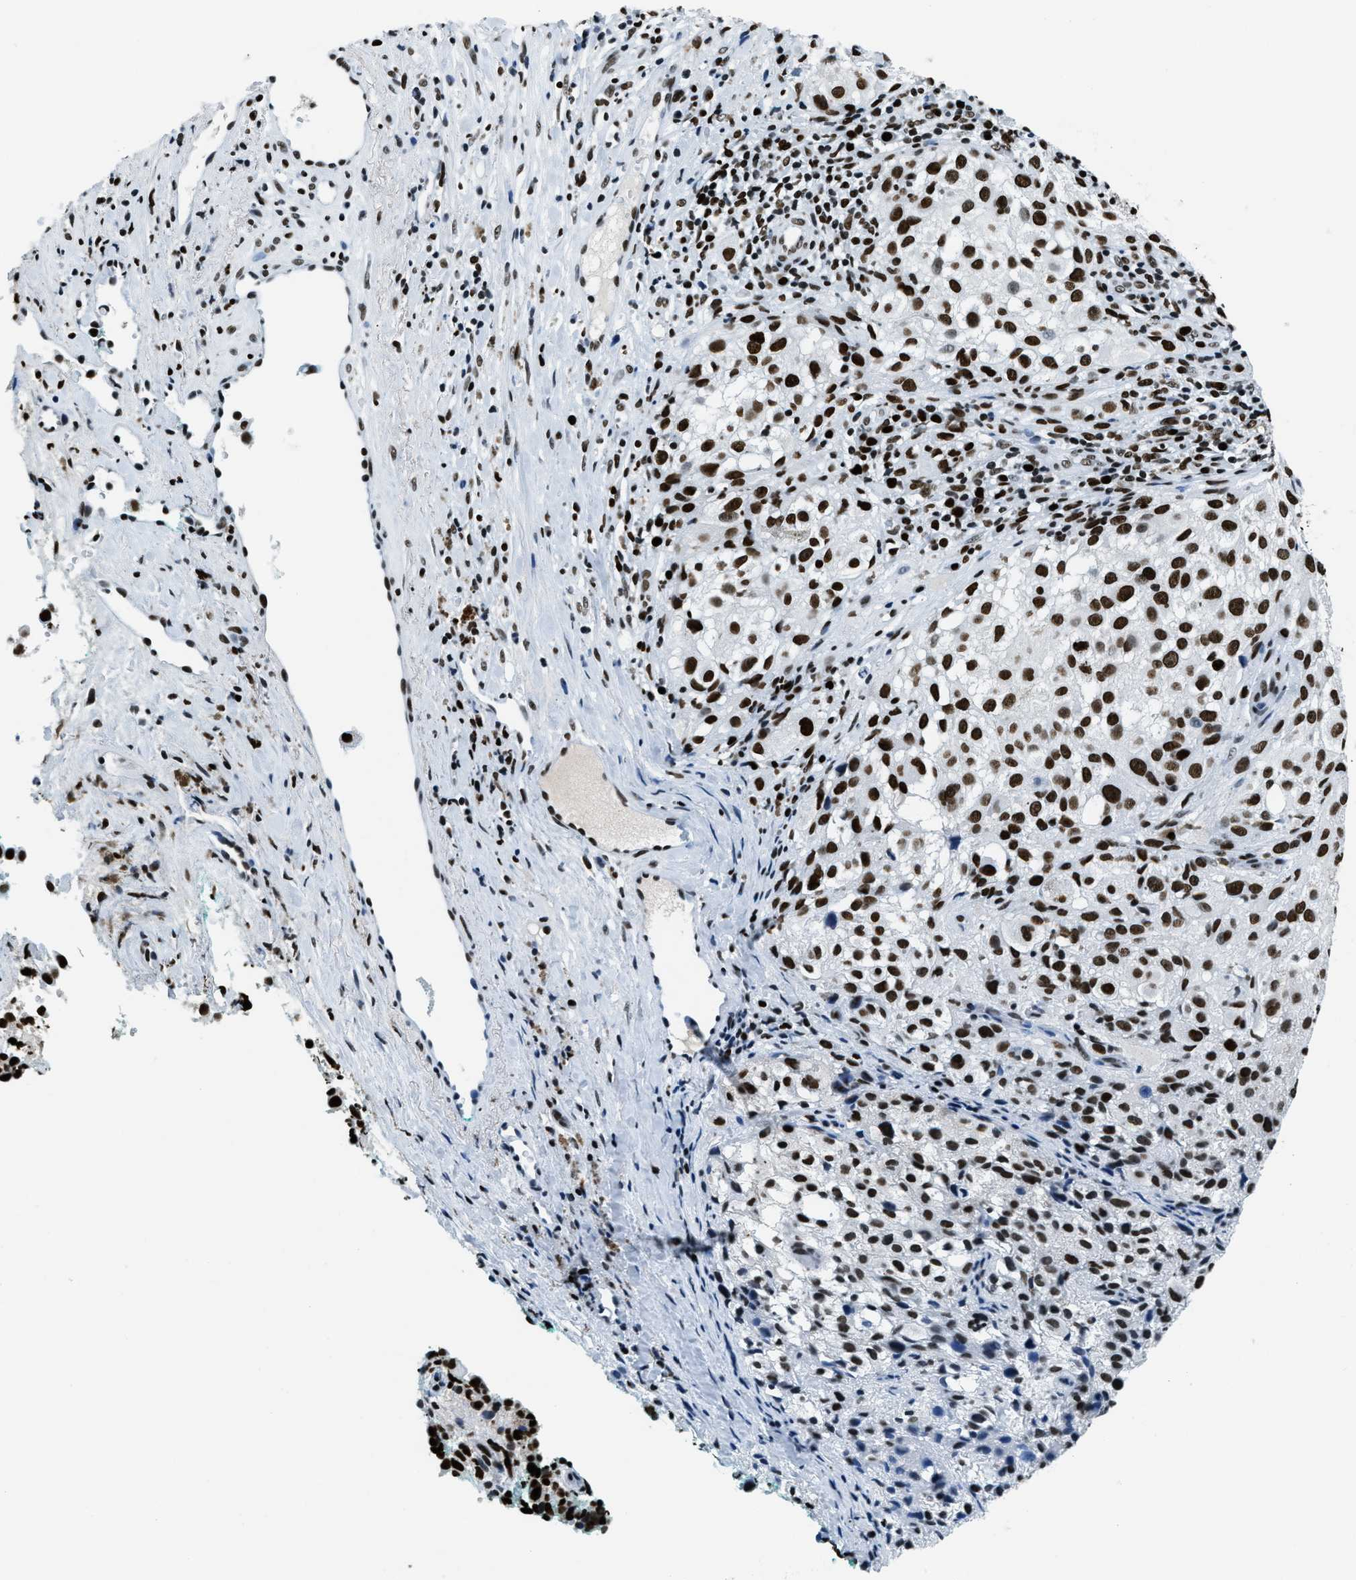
{"staining": {"intensity": "strong", "quantity": ">75%", "location": "nuclear"}, "tissue": "melanoma", "cell_type": "Tumor cells", "image_type": "cancer", "snomed": [{"axis": "morphology", "description": "Necrosis, NOS"}, {"axis": "morphology", "description": "Malignant melanoma, NOS"}, {"axis": "topography", "description": "Skin"}], "caption": "IHC micrograph of human malignant melanoma stained for a protein (brown), which shows high levels of strong nuclear expression in approximately >75% of tumor cells.", "gene": "TOP1", "patient": {"sex": "female", "age": 87}}